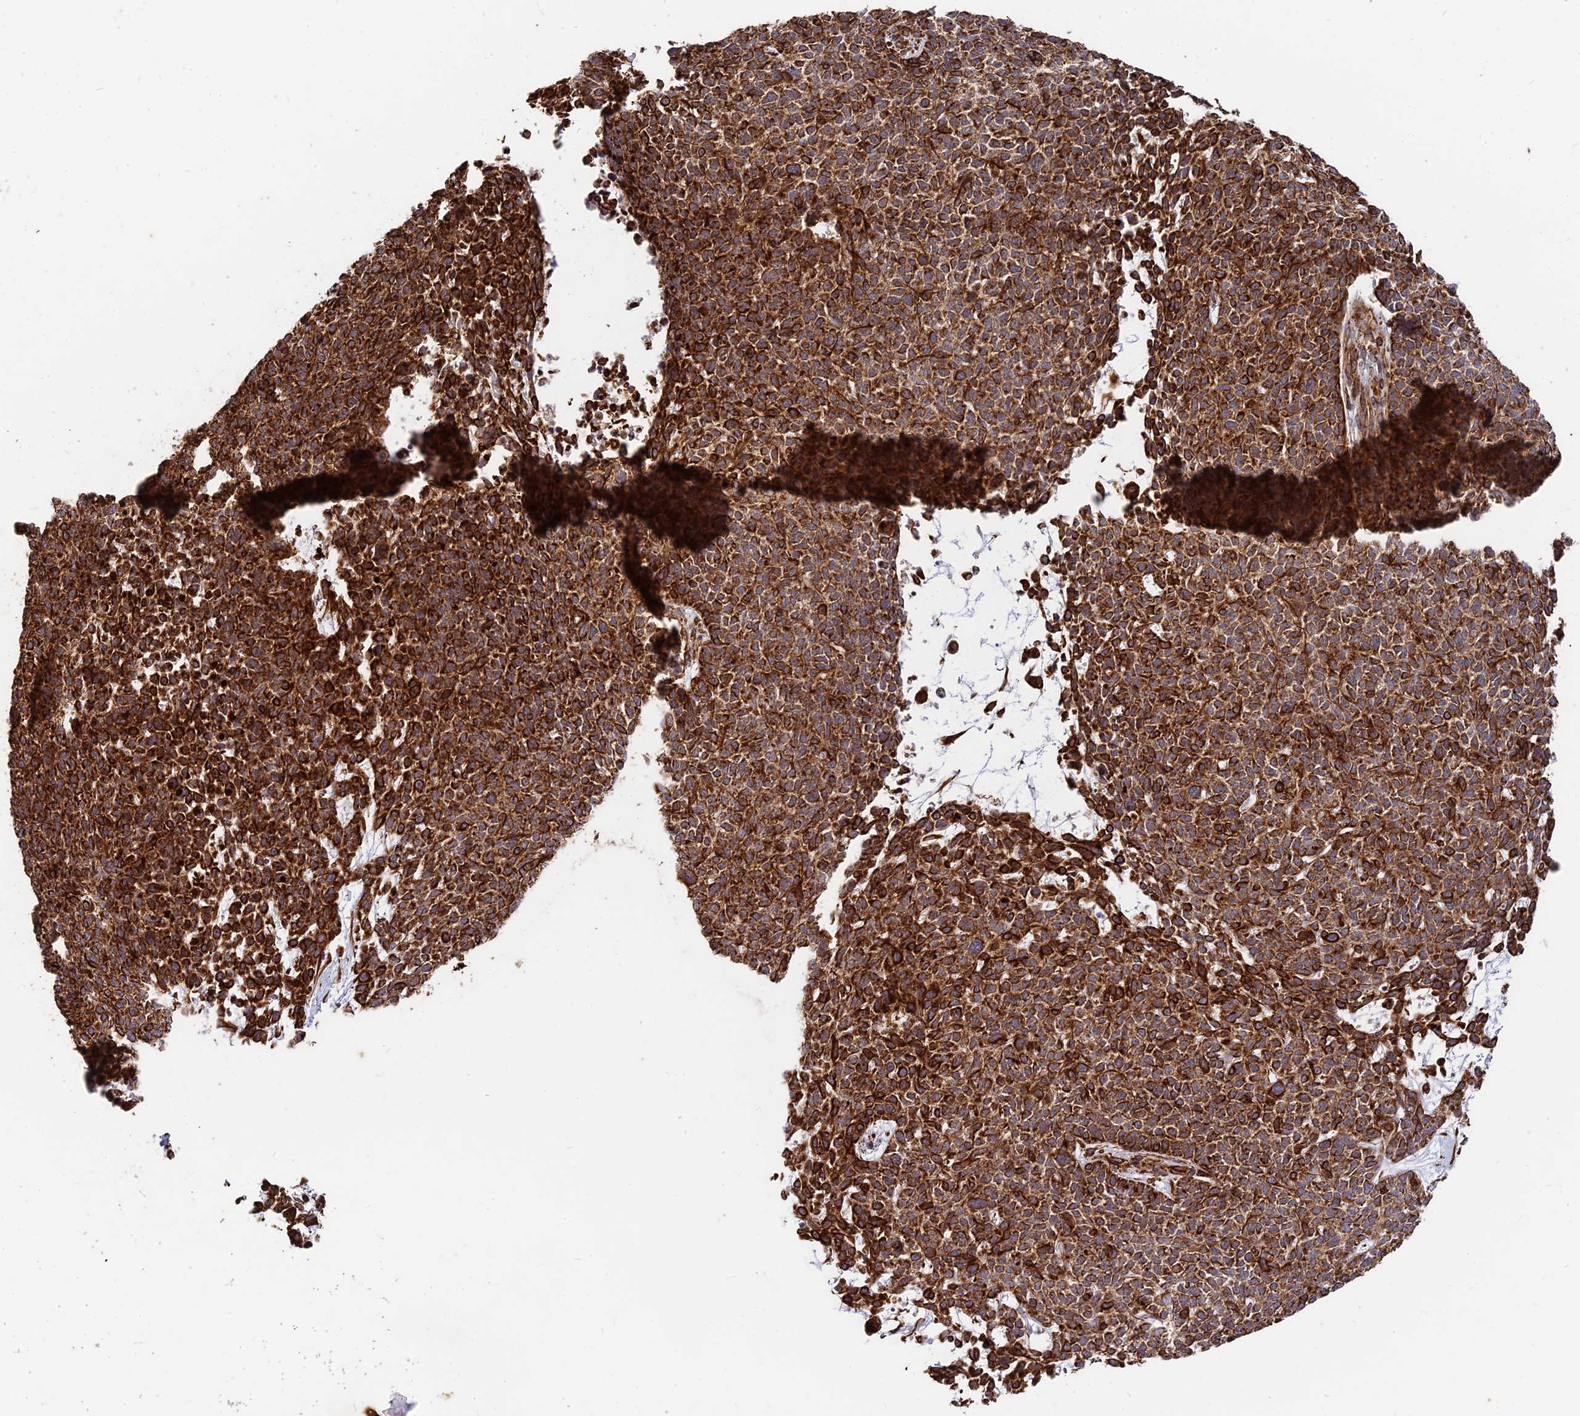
{"staining": {"intensity": "strong", "quantity": ">75%", "location": "cytoplasmic/membranous"}, "tissue": "skin cancer", "cell_type": "Tumor cells", "image_type": "cancer", "snomed": [{"axis": "morphology", "description": "Basal cell carcinoma"}, {"axis": "topography", "description": "Skin"}], "caption": "Immunohistochemical staining of human skin cancer shows high levels of strong cytoplasmic/membranous protein staining in approximately >75% of tumor cells.", "gene": "DSTYK", "patient": {"sex": "female", "age": 84}}